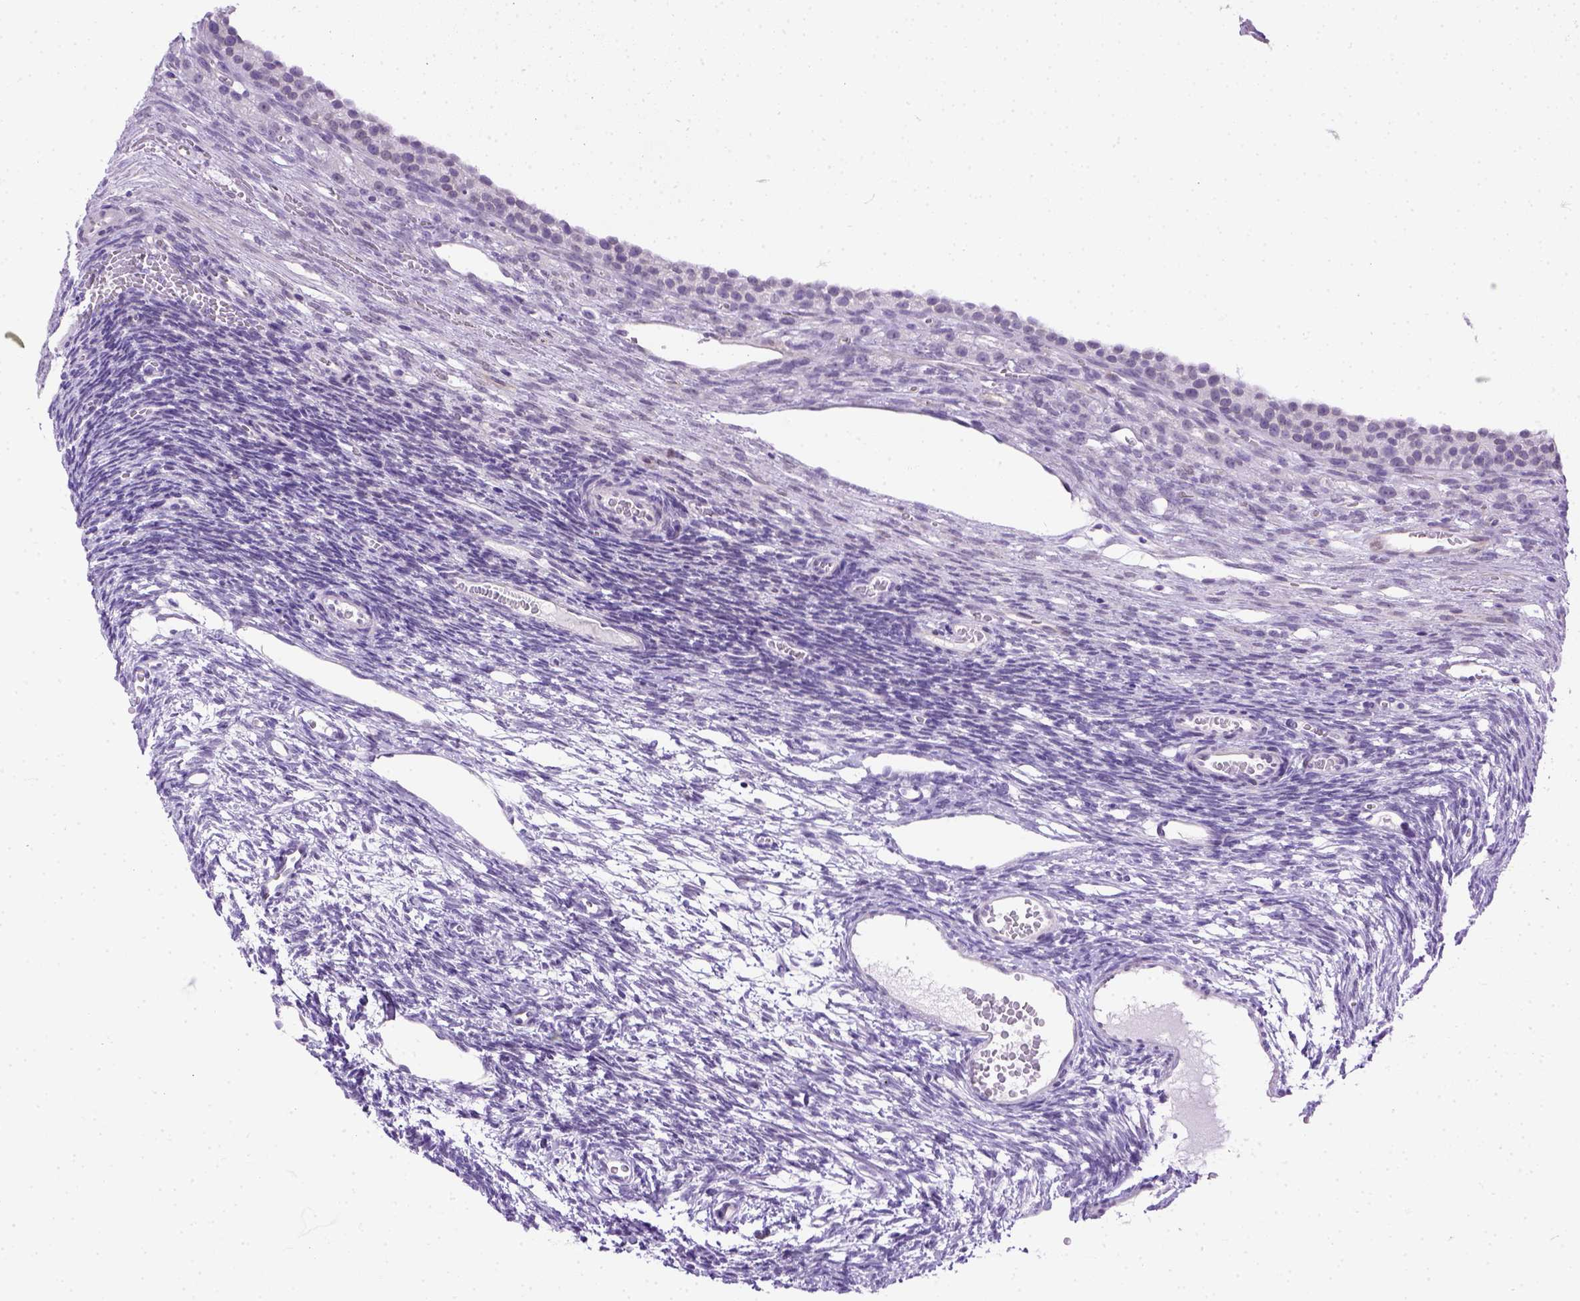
{"staining": {"intensity": "negative", "quantity": "none", "location": "none"}, "tissue": "ovary", "cell_type": "Follicle cells", "image_type": "normal", "snomed": [{"axis": "morphology", "description": "Normal tissue, NOS"}, {"axis": "topography", "description": "Ovary"}], "caption": "The photomicrograph shows no significant positivity in follicle cells of ovary. (Immunohistochemistry (ihc), brightfield microscopy, high magnification).", "gene": "FAM184B", "patient": {"sex": "female", "age": 34}}